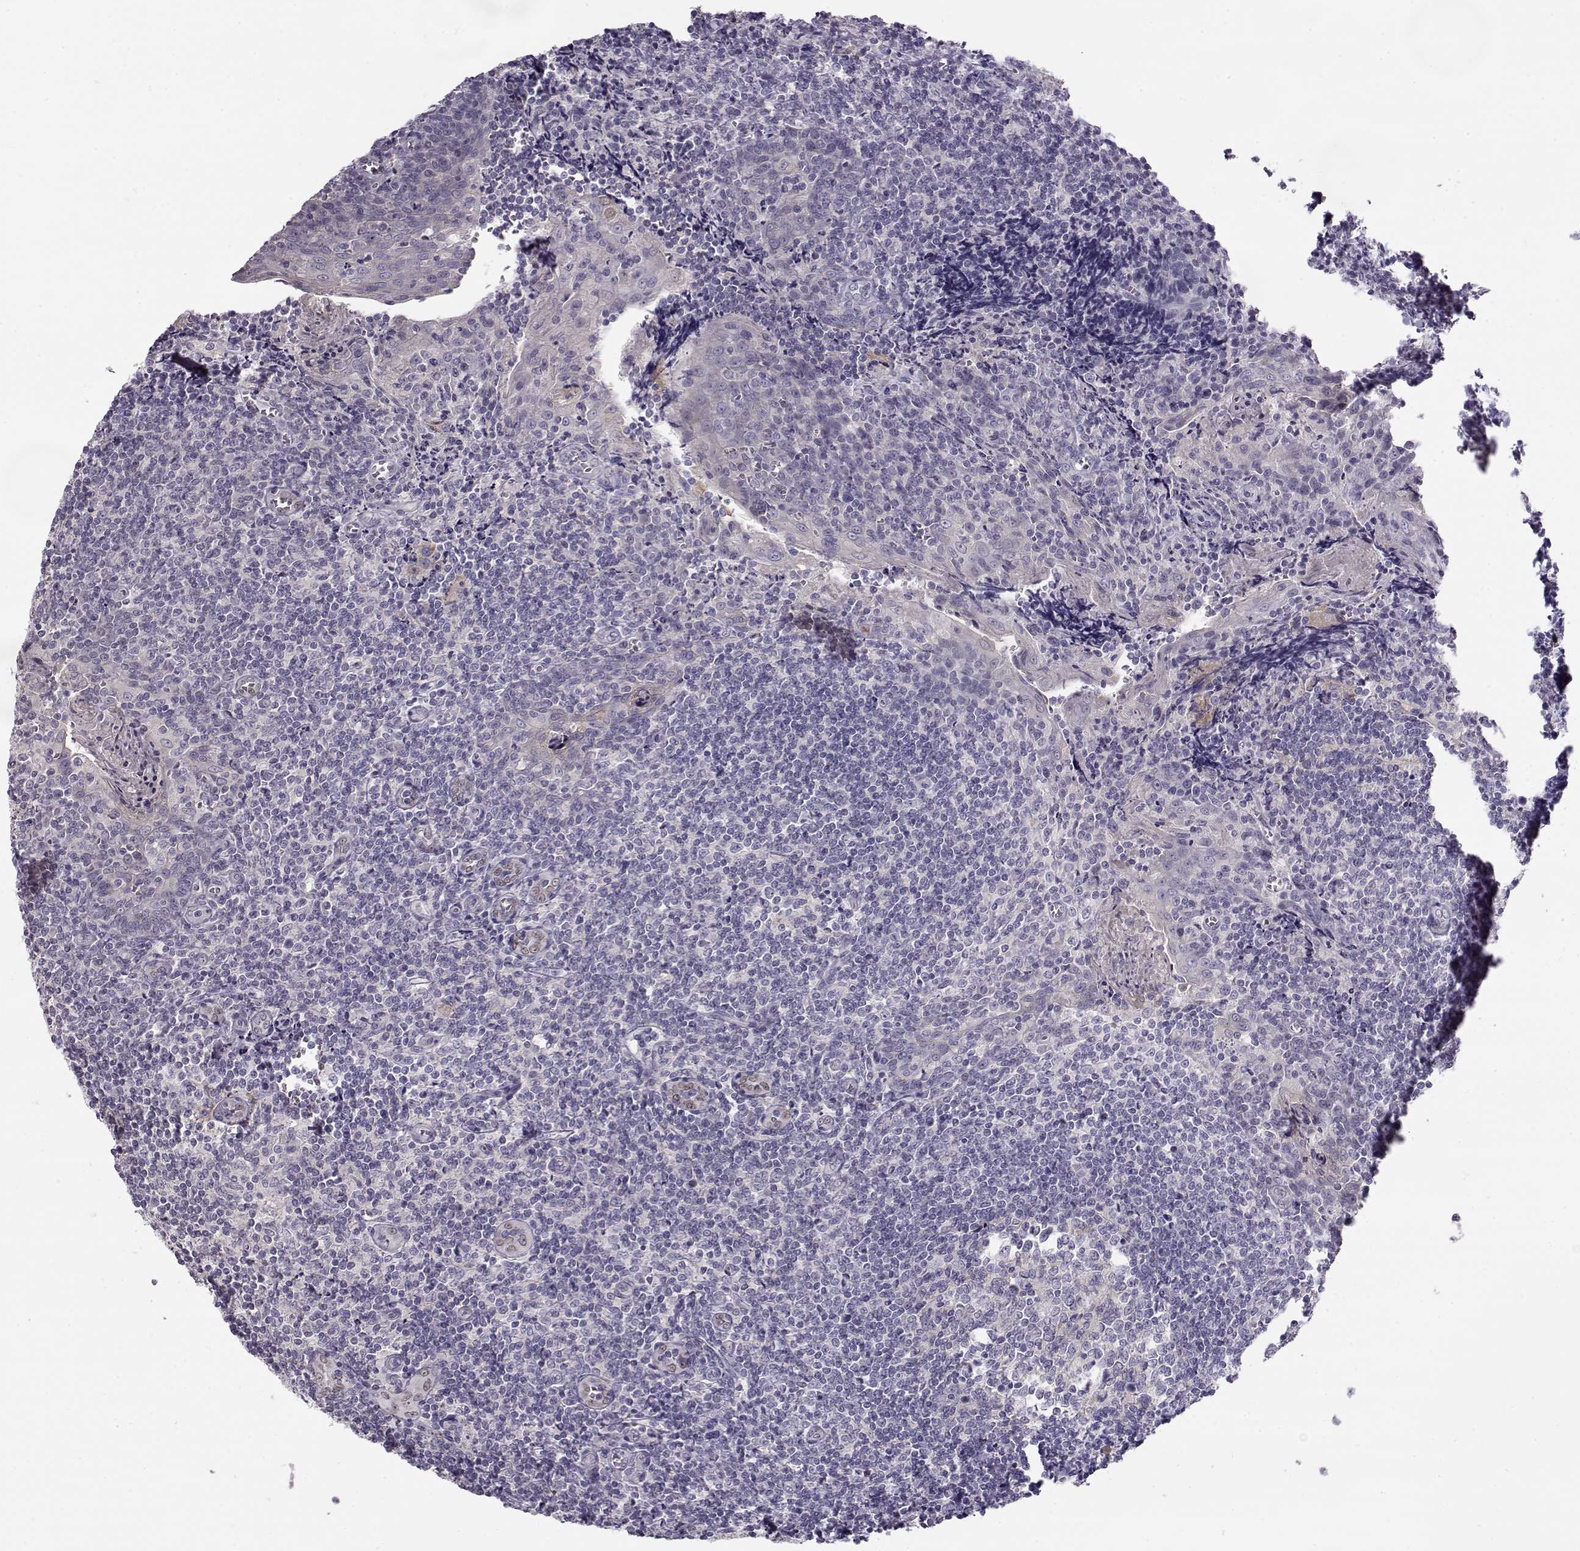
{"staining": {"intensity": "negative", "quantity": "none", "location": "none"}, "tissue": "tonsil", "cell_type": "Germinal center cells", "image_type": "normal", "snomed": [{"axis": "morphology", "description": "Normal tissue, NOS"}, {"axis": "morphology", "description": "Inflammation, NOS"}, {"axis": "topography", "description": "Tonsil"}], "caption": "This is an IHC micrograph of normal human tonsil. There is no positivity in germinal center cells.", "gene": "GRK1", "patient": {"sex": "female", "age": 31}}